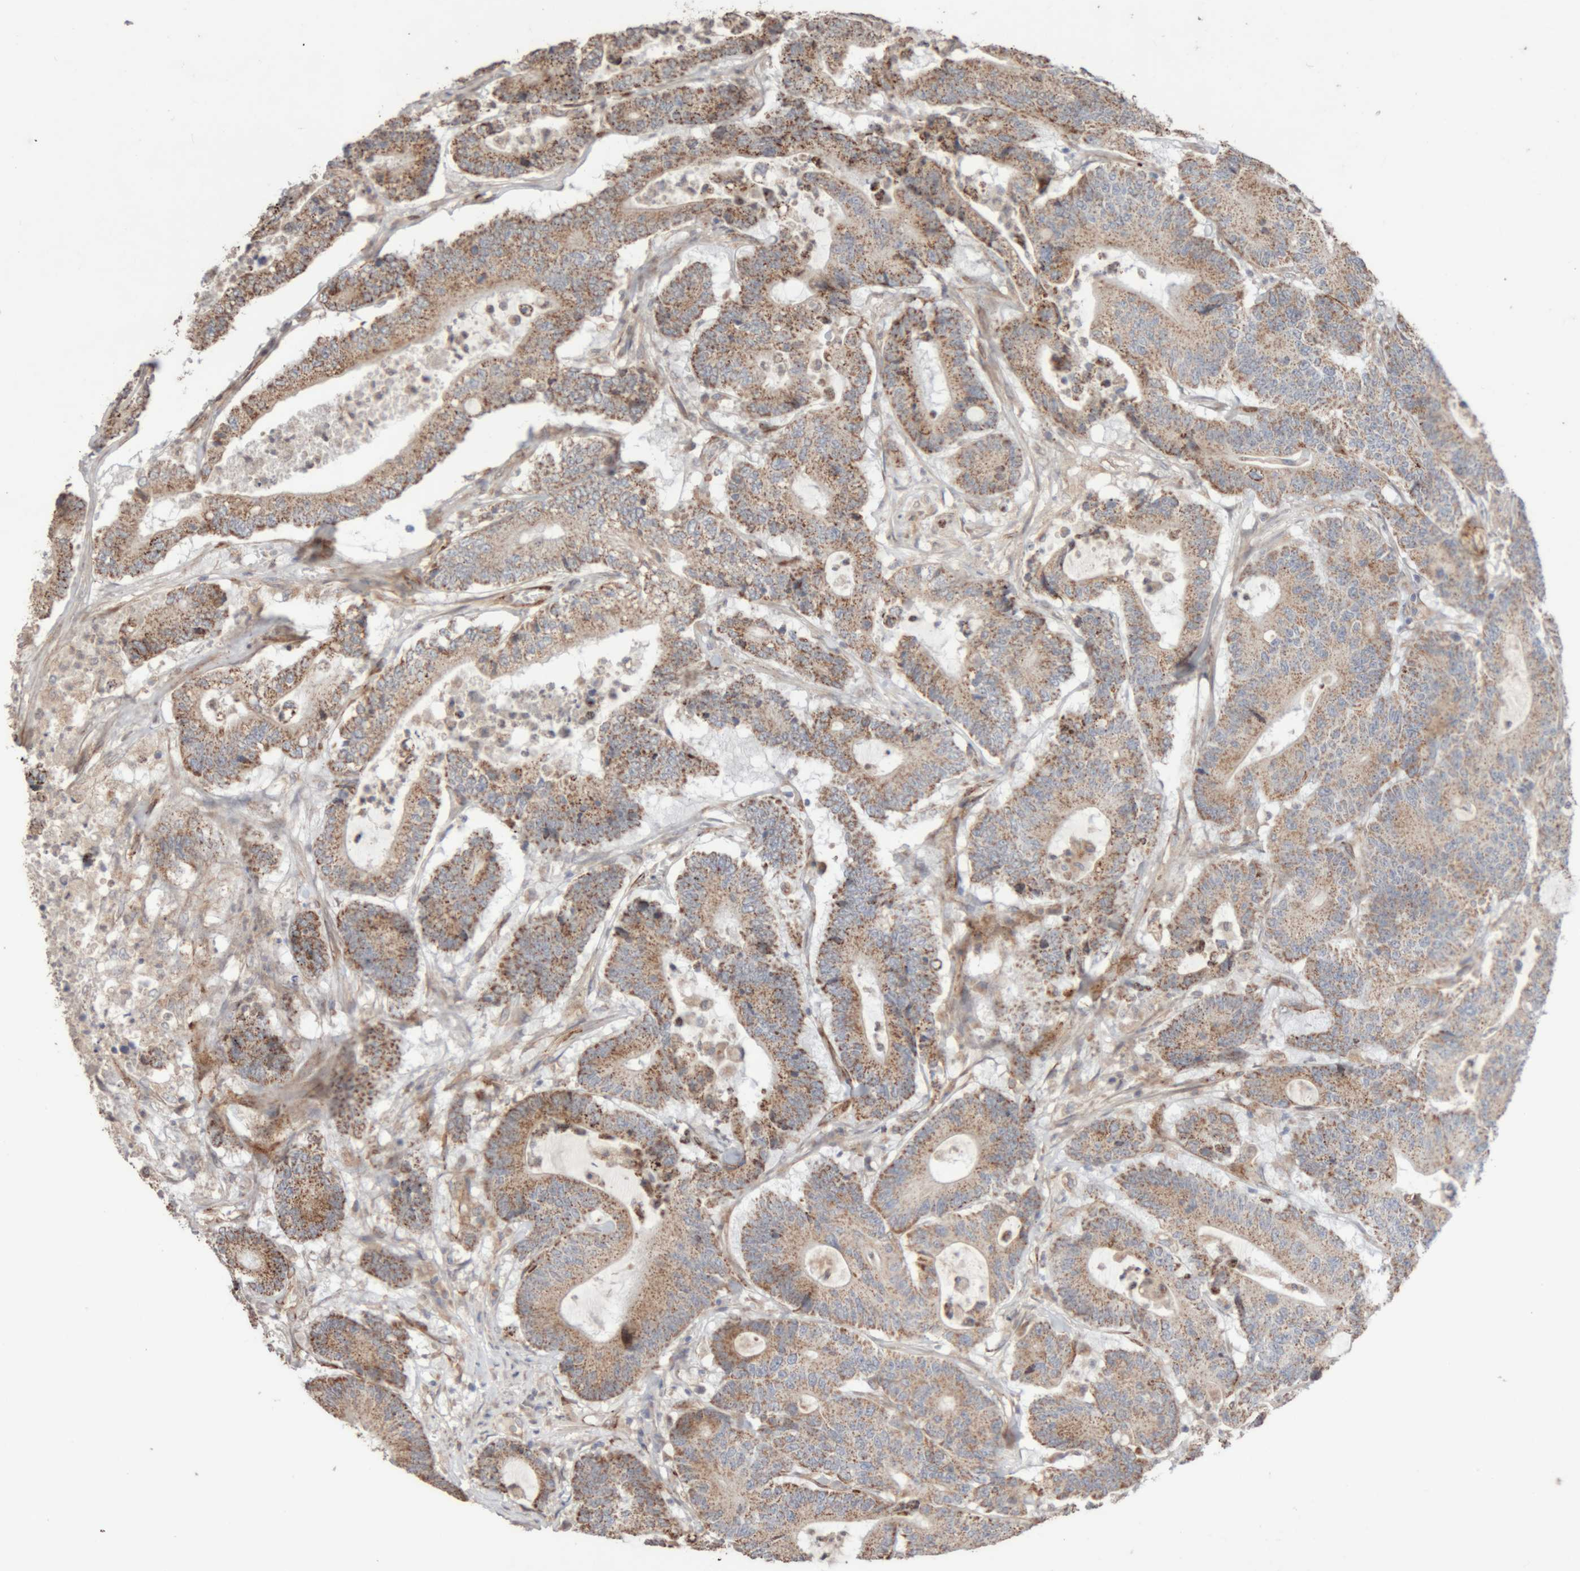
{"staining": {"intensity": "moderate", "quantity": ">75%", "location": "cytoplasmic/membranous"}, "tissue": "colorectal cancer", "cell_type": "Tumor cells", "image_type": "cancer", "snomed": [{"axis": "morphology", "description": "Adenocarcinoma, NOS"}, {"axis": "topography", "description": "Colon"}], "caption": "Colorectal cancer stained for a protein exhibits moderate cytoplasmic/membranous positivity in tumor cells. (brown staining indicates protein expression, while blue staining denotes nuclei).", "gene": "RAB32", "patient": {"sex": "female", "age": 84}}